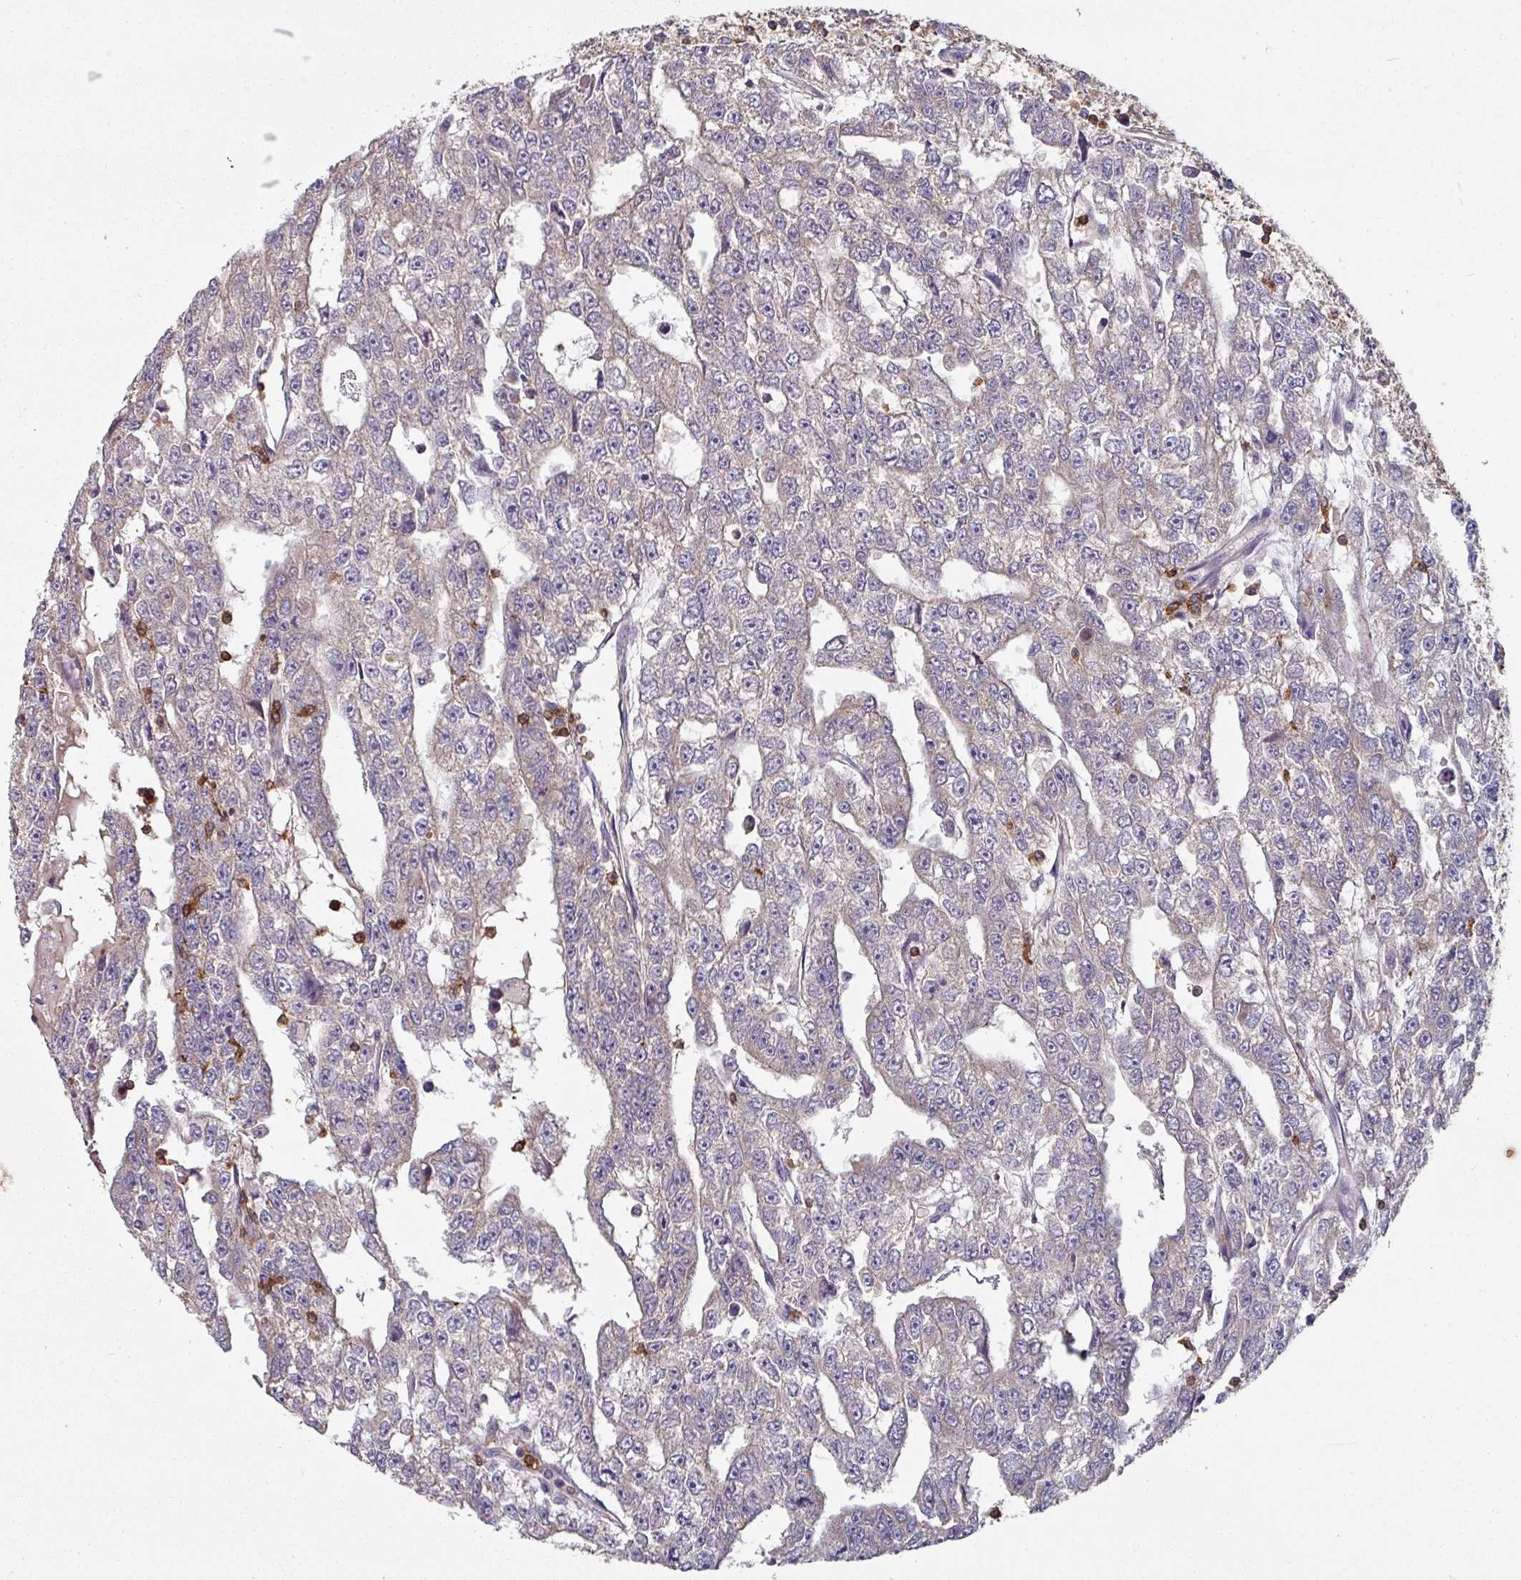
{"staining": {"intensity": "weak", "quantity": "25%-75%", "location": "cytoplasmic/membranous"}, "tissue": "testis cancer", "cell_type": "Tumor cells", "image_type": "cancer", "snomed": [{"axis": "morphology", "description": "Carcinoma, Embryonal, NOS"}, {"axis": "topography", "description": "Testis"}], "caption": "Immunohistochemical staining of human testis cancer (embryonal carcinoma) exhibits weak cytoplasmic/membranous protein positivity in about 25%-75% of tumor cells. Immunohistochemistry stains the protein of interest in brown and the nuclei are stained blue.", "gene": "CD3G", "patient": {"sex": "male", "age": 20}}